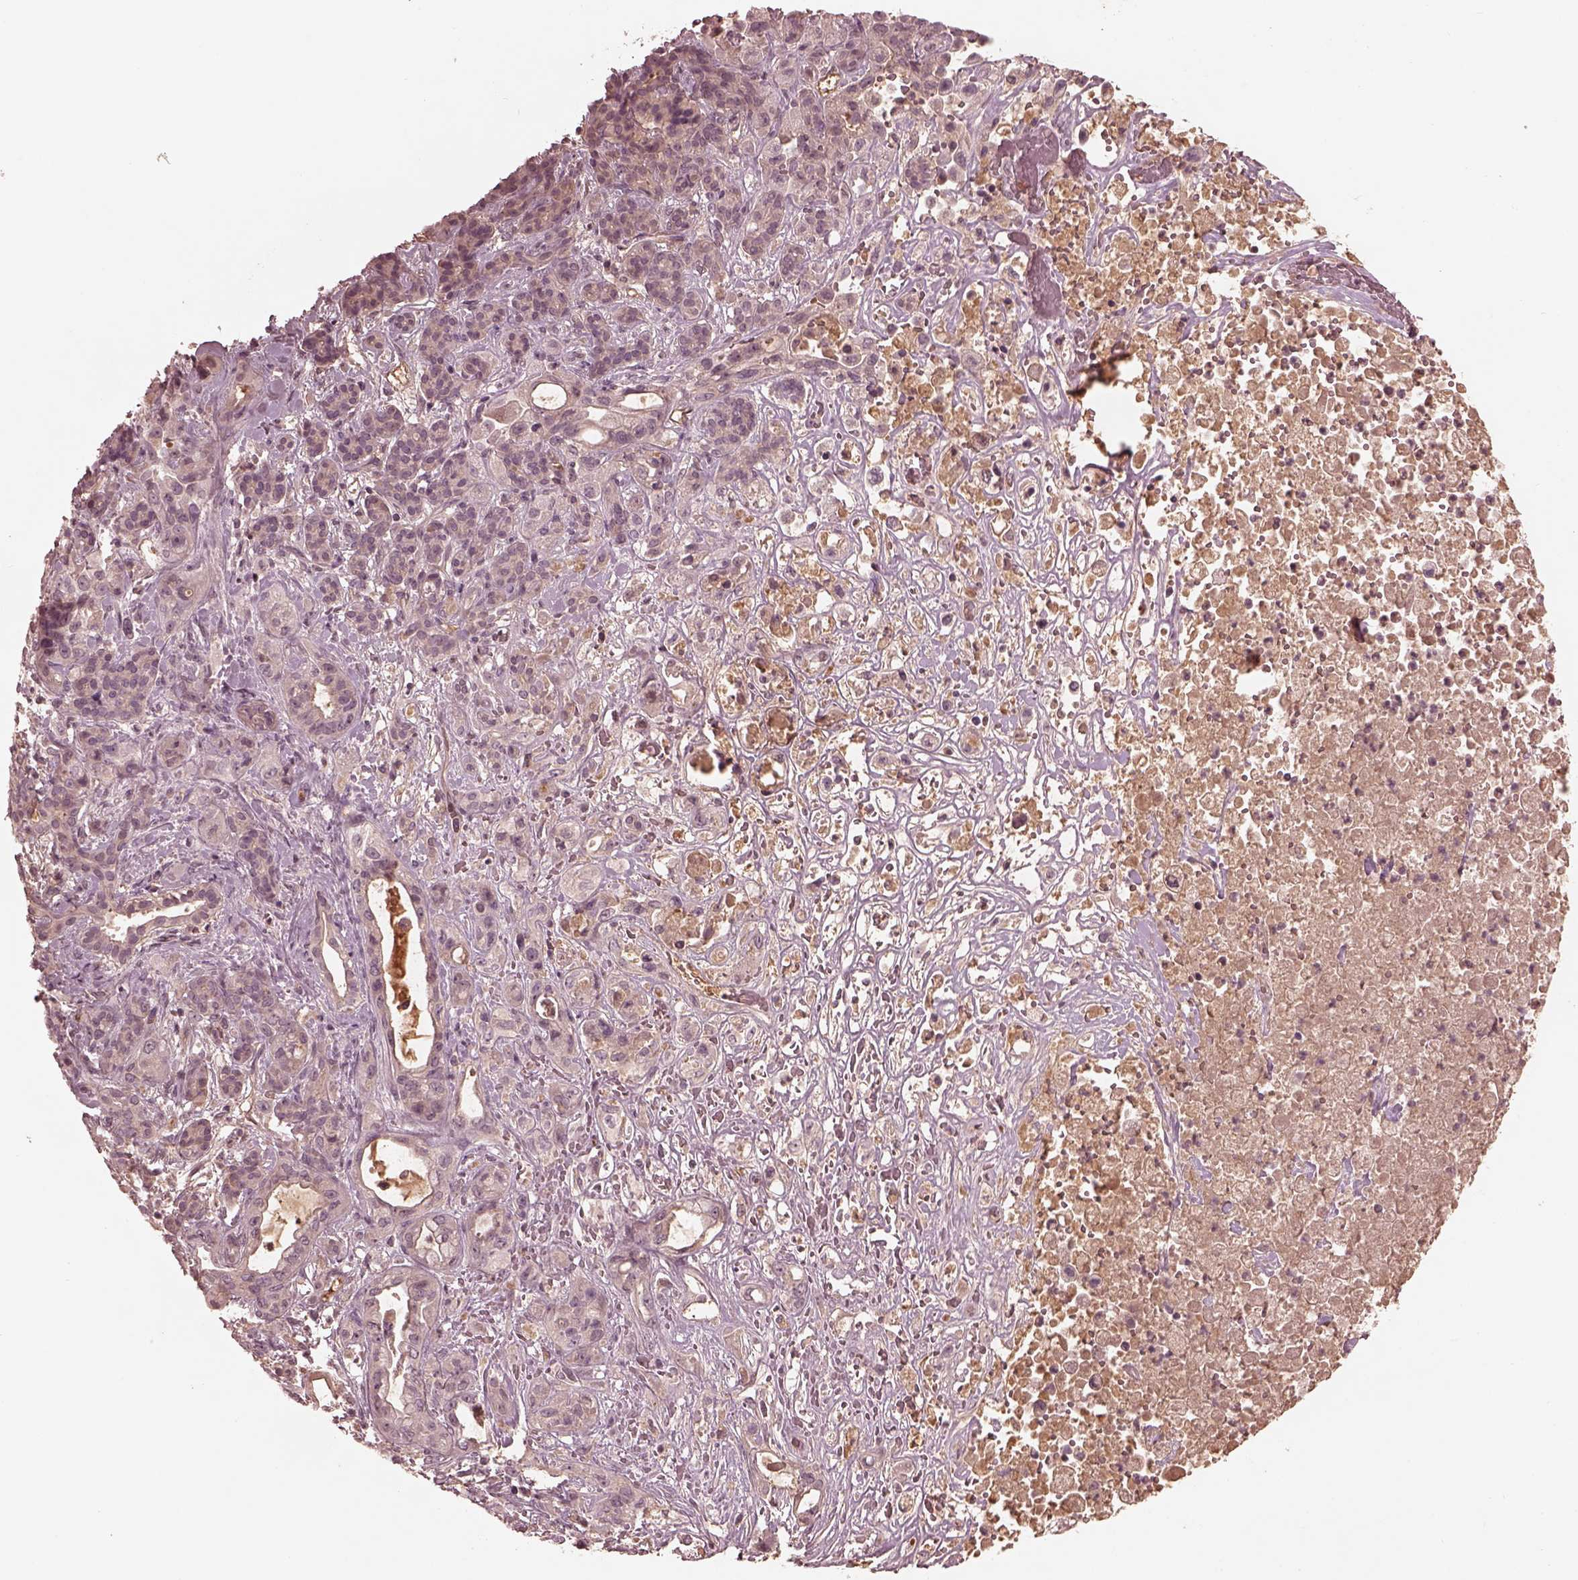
{"staining": {"intensity": "negative", "quantity": "none", "location": "none"}, "tissue": "pancreatic cancer", "cell_type": "Tumor cells", "image_type": "cancer", "snomed": [{"axis": "morphology", "description": "Adenocarcinoma, NOS"}, {"axis": "topography", "description": "Pancreas"}], "caption": "A high-resolution photomicrograph shows immunohistochemistry (IHC) staining of pancreatic cancer (adenocarcinoma), which exhibits no significant expression in tumor cells. (DAB (3,3'-diaminobenzidine) immunohistochemistry with hematoxylin counter stain).", "gene": "TF", "patient": {"sex": "male", "age": 44}}